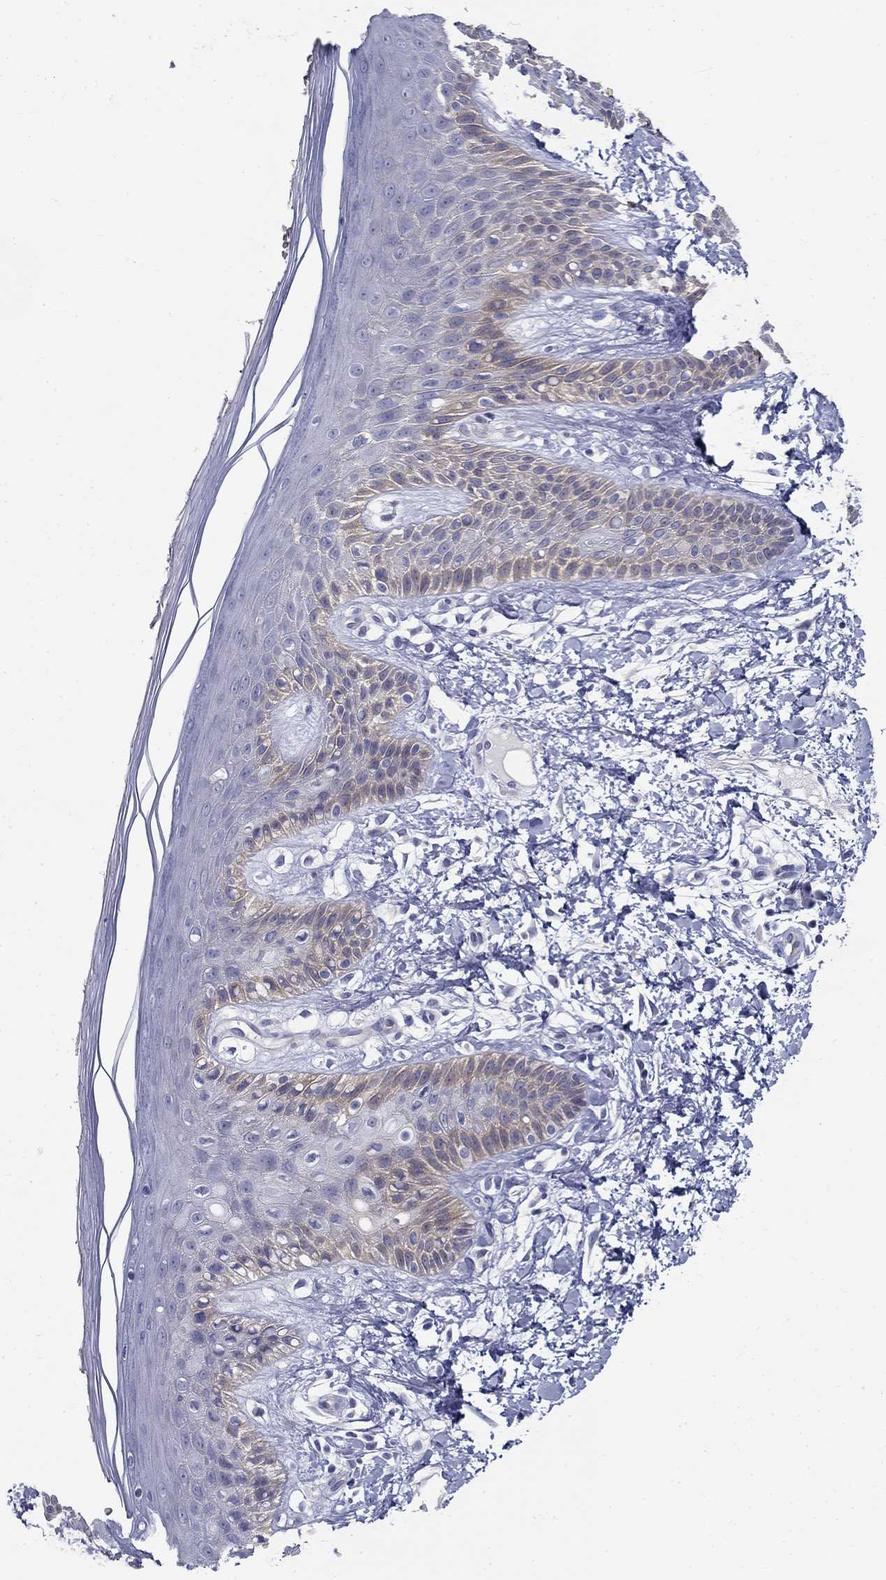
{"staining": {"intensity": "weak", "quantity": "<25%", "location": "cytoplasmic/membranous"}, "tissue": "skin", "cell_type": "Epidermal cells", "image_type": "normal", "snomed": [{"axis": "morphology", "description": "Normal tissue, NOS"}, {"axis": "topography", "description": "Anal"}], "caption": "IHC of benign skin exhibits no expression in epidermal cells.", "gene": "ENSG00000290147", "patient": {"sex": "male", "age": 36}}